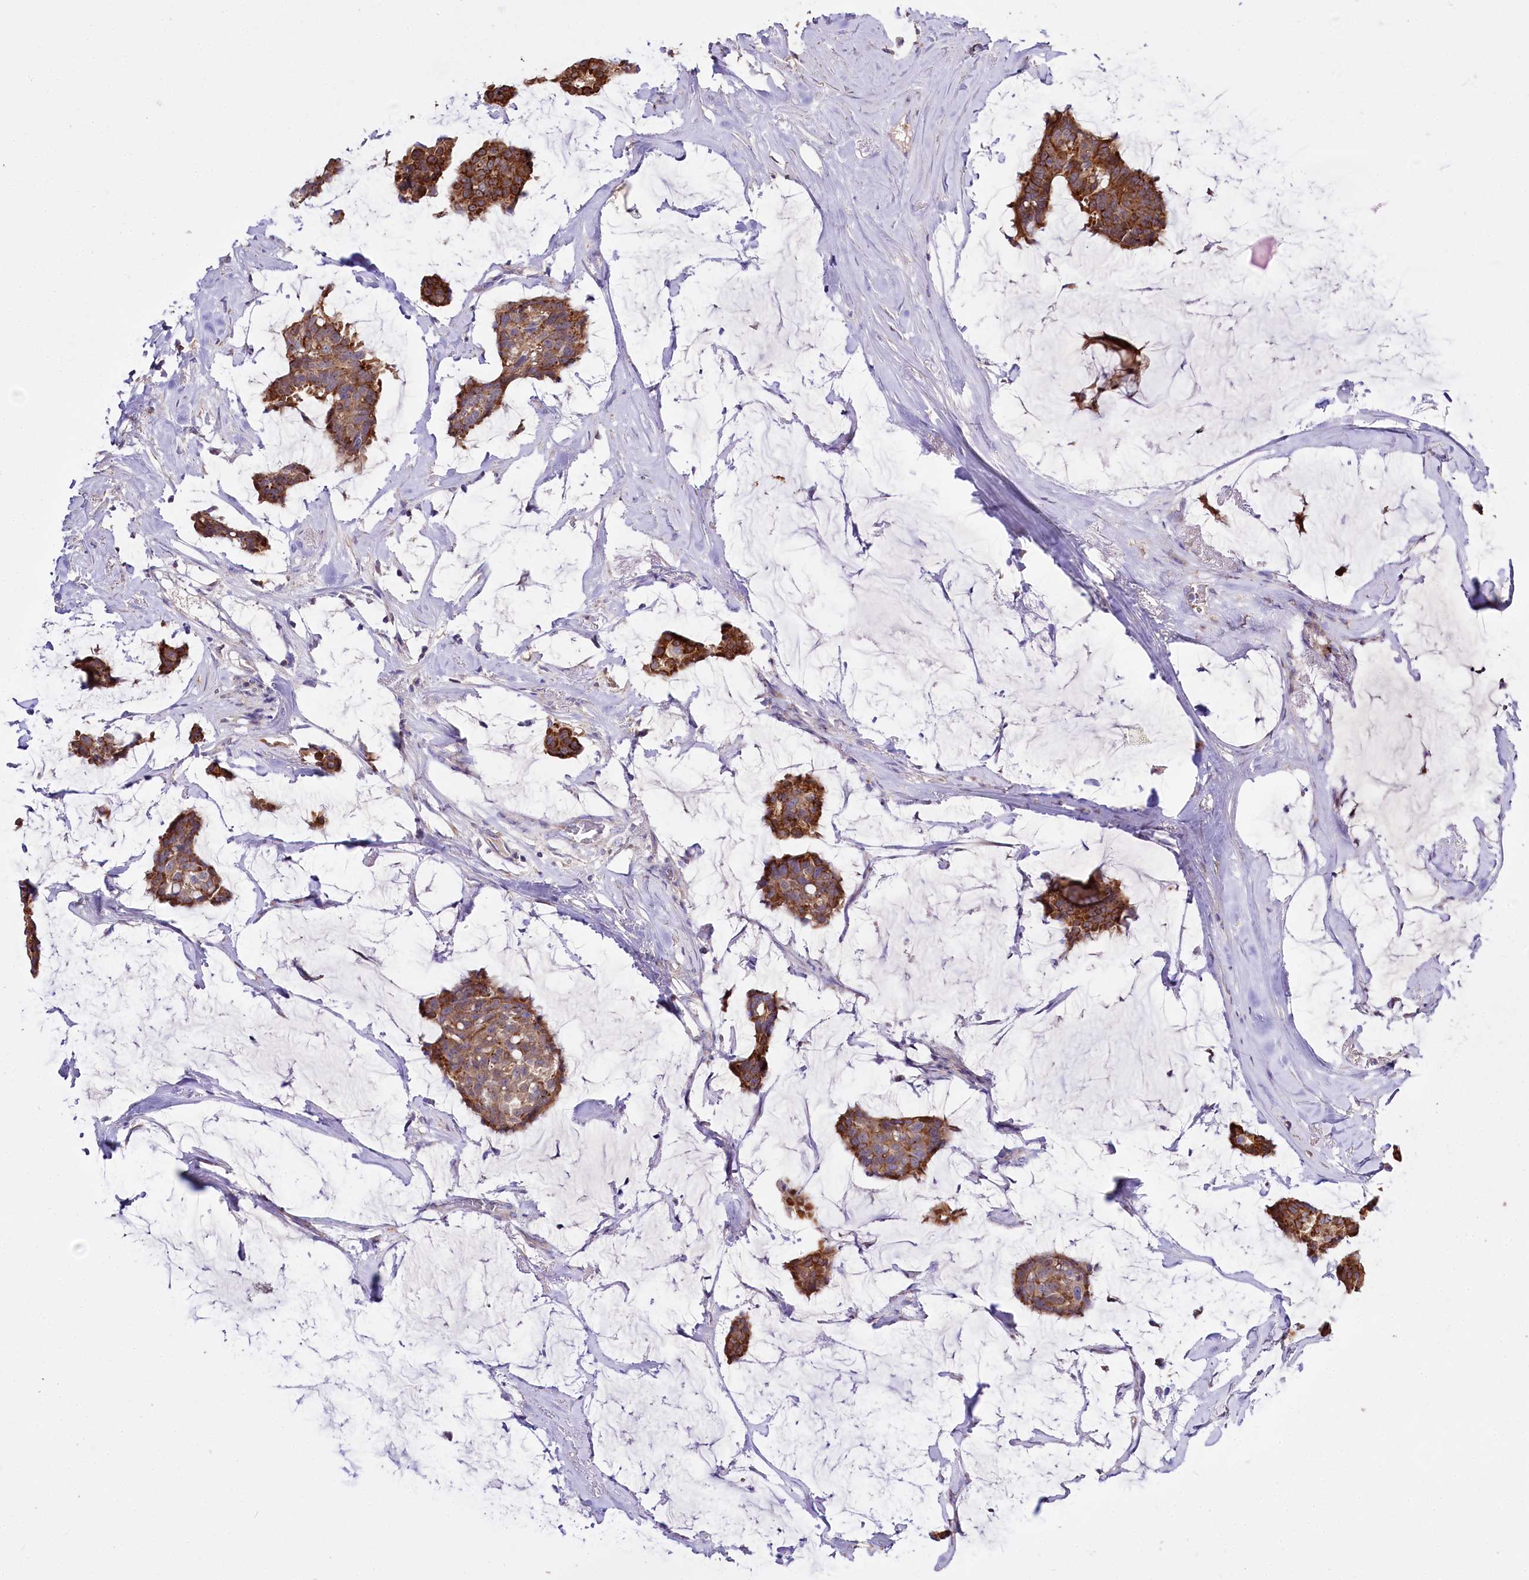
{"staining": {"intensity": "strong", "quantity": ">75%", "location": "cytoplasmic/membranous"}, "tissue": "breast cancer", "cell_type": "Tumor cells", "image_type": "cancer", "snomed": [{"axis": "morphology", "description": "Duct carcinoma"}, {"axis": "topography", "description": "Breast"}], "caption": "DAB (3,3'-diaminobenzidine) immunohistochemical staining of breast infiltrating ductal carcinoma shows strong cytoplasmic/membranous protein staining in about >75% of tumor cells.", "gene": "PTER", "patient": {"sex": "female", "age": 93}}